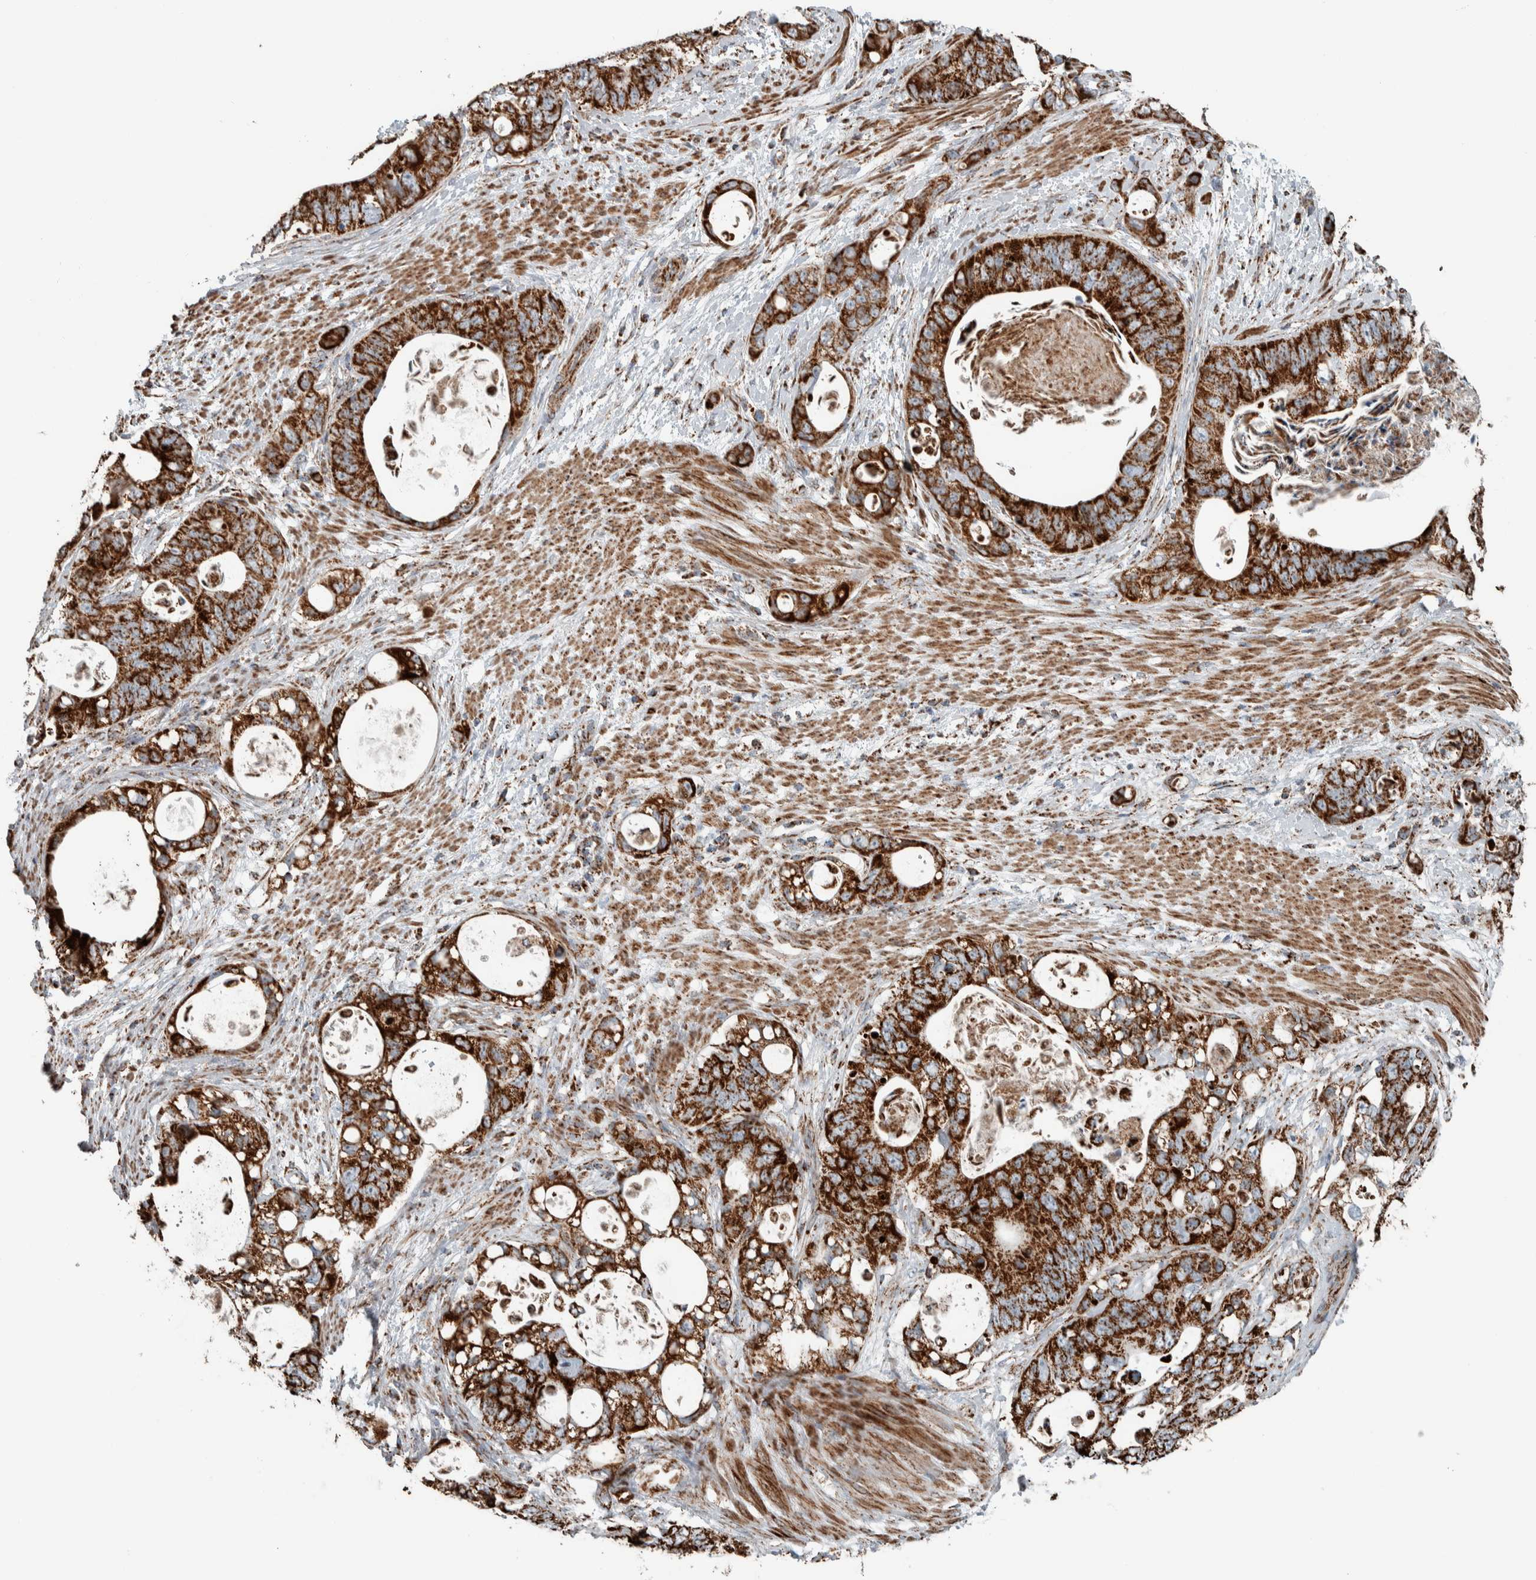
{"staining": {"intensity": "strong", "quantity": ">75%", "location": "cytoplasmic/membranous"}, "tissue": "stomach cancer", "cell_type": "Tumor cells", "image_type": "cancer", "snomed": [{"axis": "morphology", "description": "Normal tissue, NOS"}, {"axis": "morphology", "description": "Adenocarcinoma, NOS"}, {"axis": "topography", "description": "Stomach"}], "caption": "Immunohistochemistry (IHC) (DAB) staining of human adenocarcinoma (stomach) displays strong cytoplasmic/membranous protein positivity in about >75% of tumor cells. (DAB (3,3'-diaminobenzidine) IHC with brightfield microscopy, high magnification).", "gene": "CNTROB", "patient": {"sex": "female", "age": 89}}